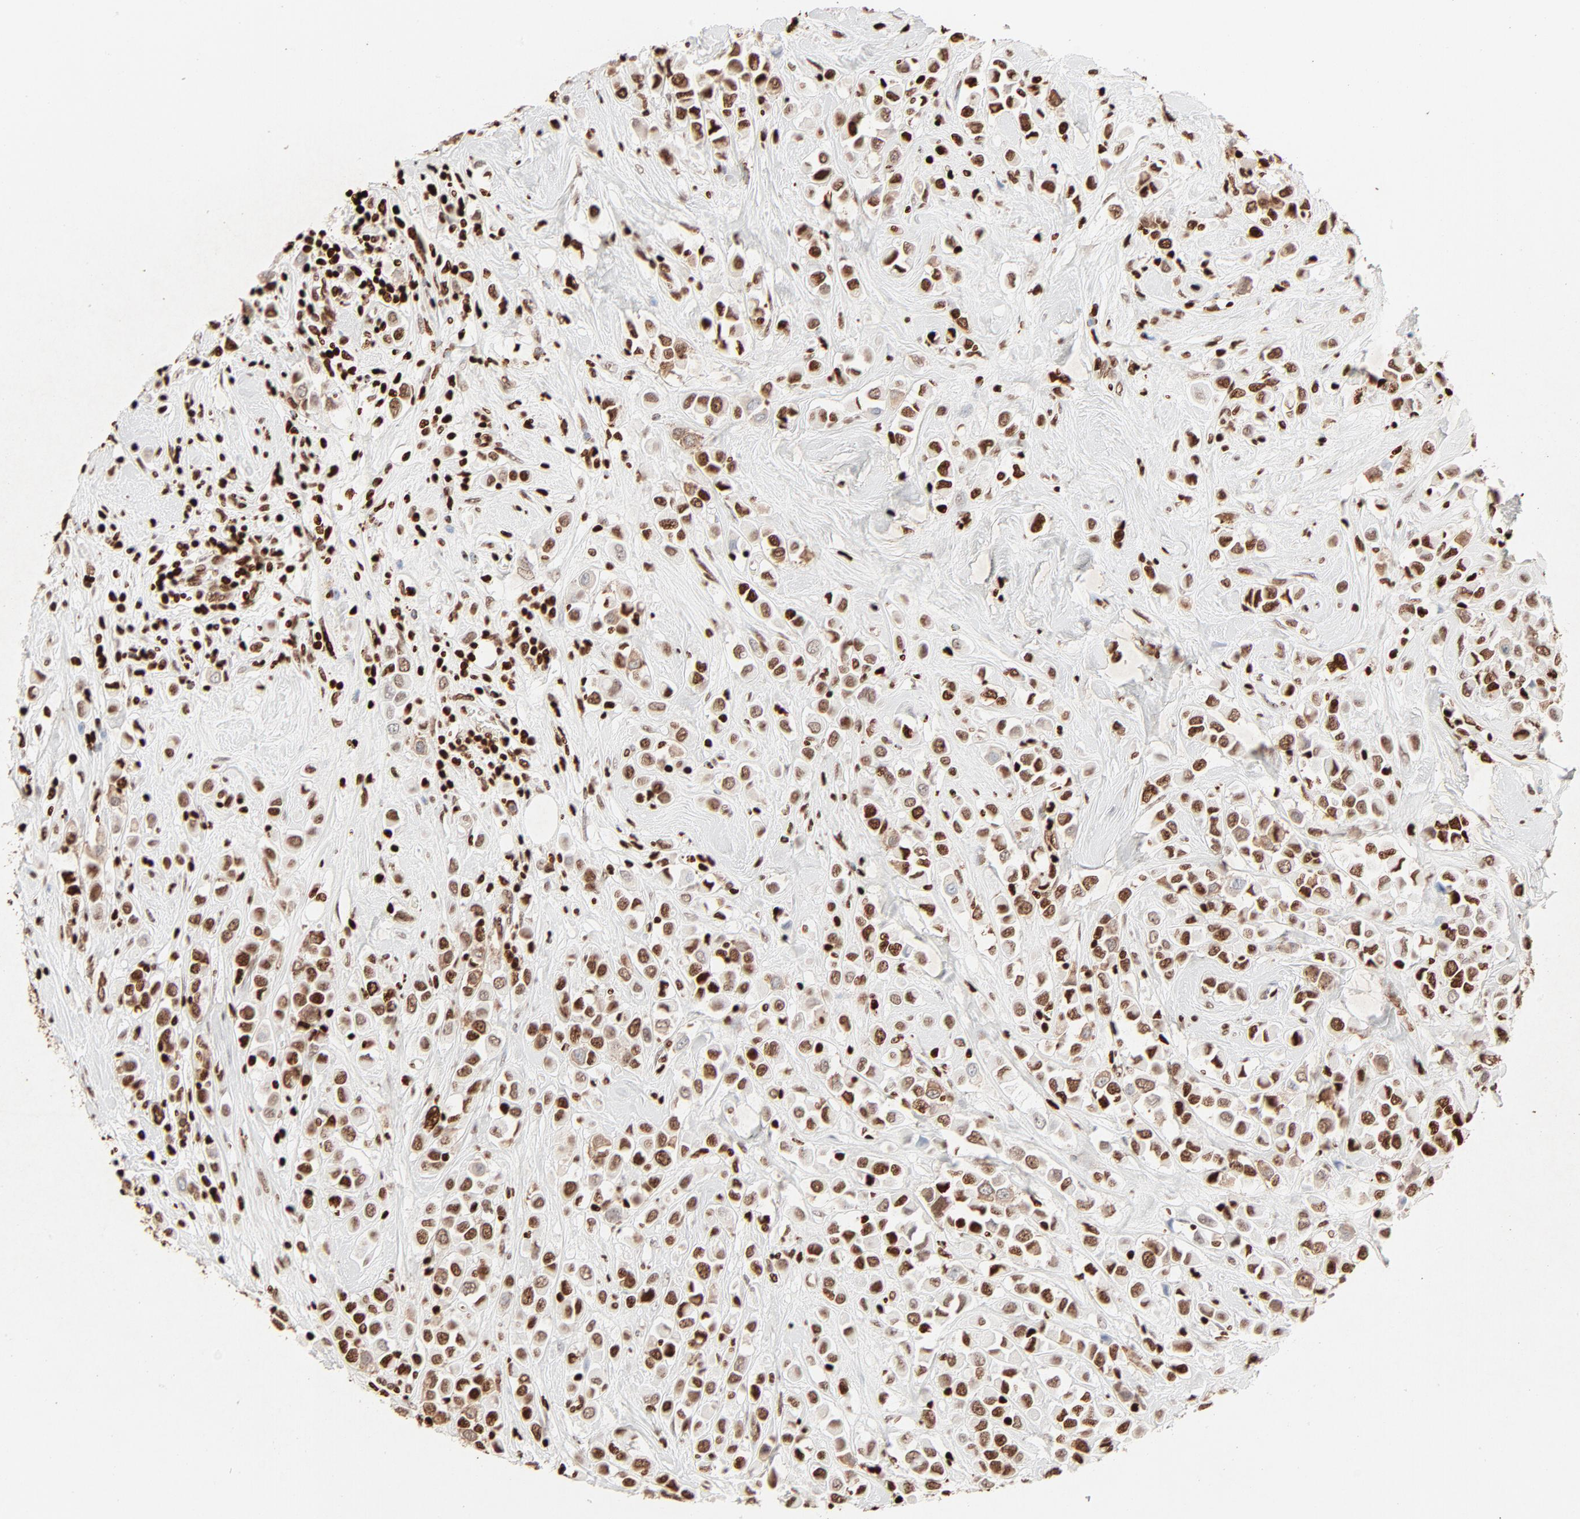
{"staining": {"intensity": "moderate", "quantity": ">75%", "location": "nuclear"}, "tissue": "breast cancer", "cell_type": "Tumor cells", "image_type": "cancer", "snomed": [{"axis": "morphology", "description": "Duct carcinoma"}, {"axis": "topography", "description": "Breast"}], "caption": "Human infiltrating ductal carcinoma (breast) stained with a protein marker displays moderate staining in tumor cells.", "gene": "HMGB2", "patient": {"sex": "female", "age": 61}}